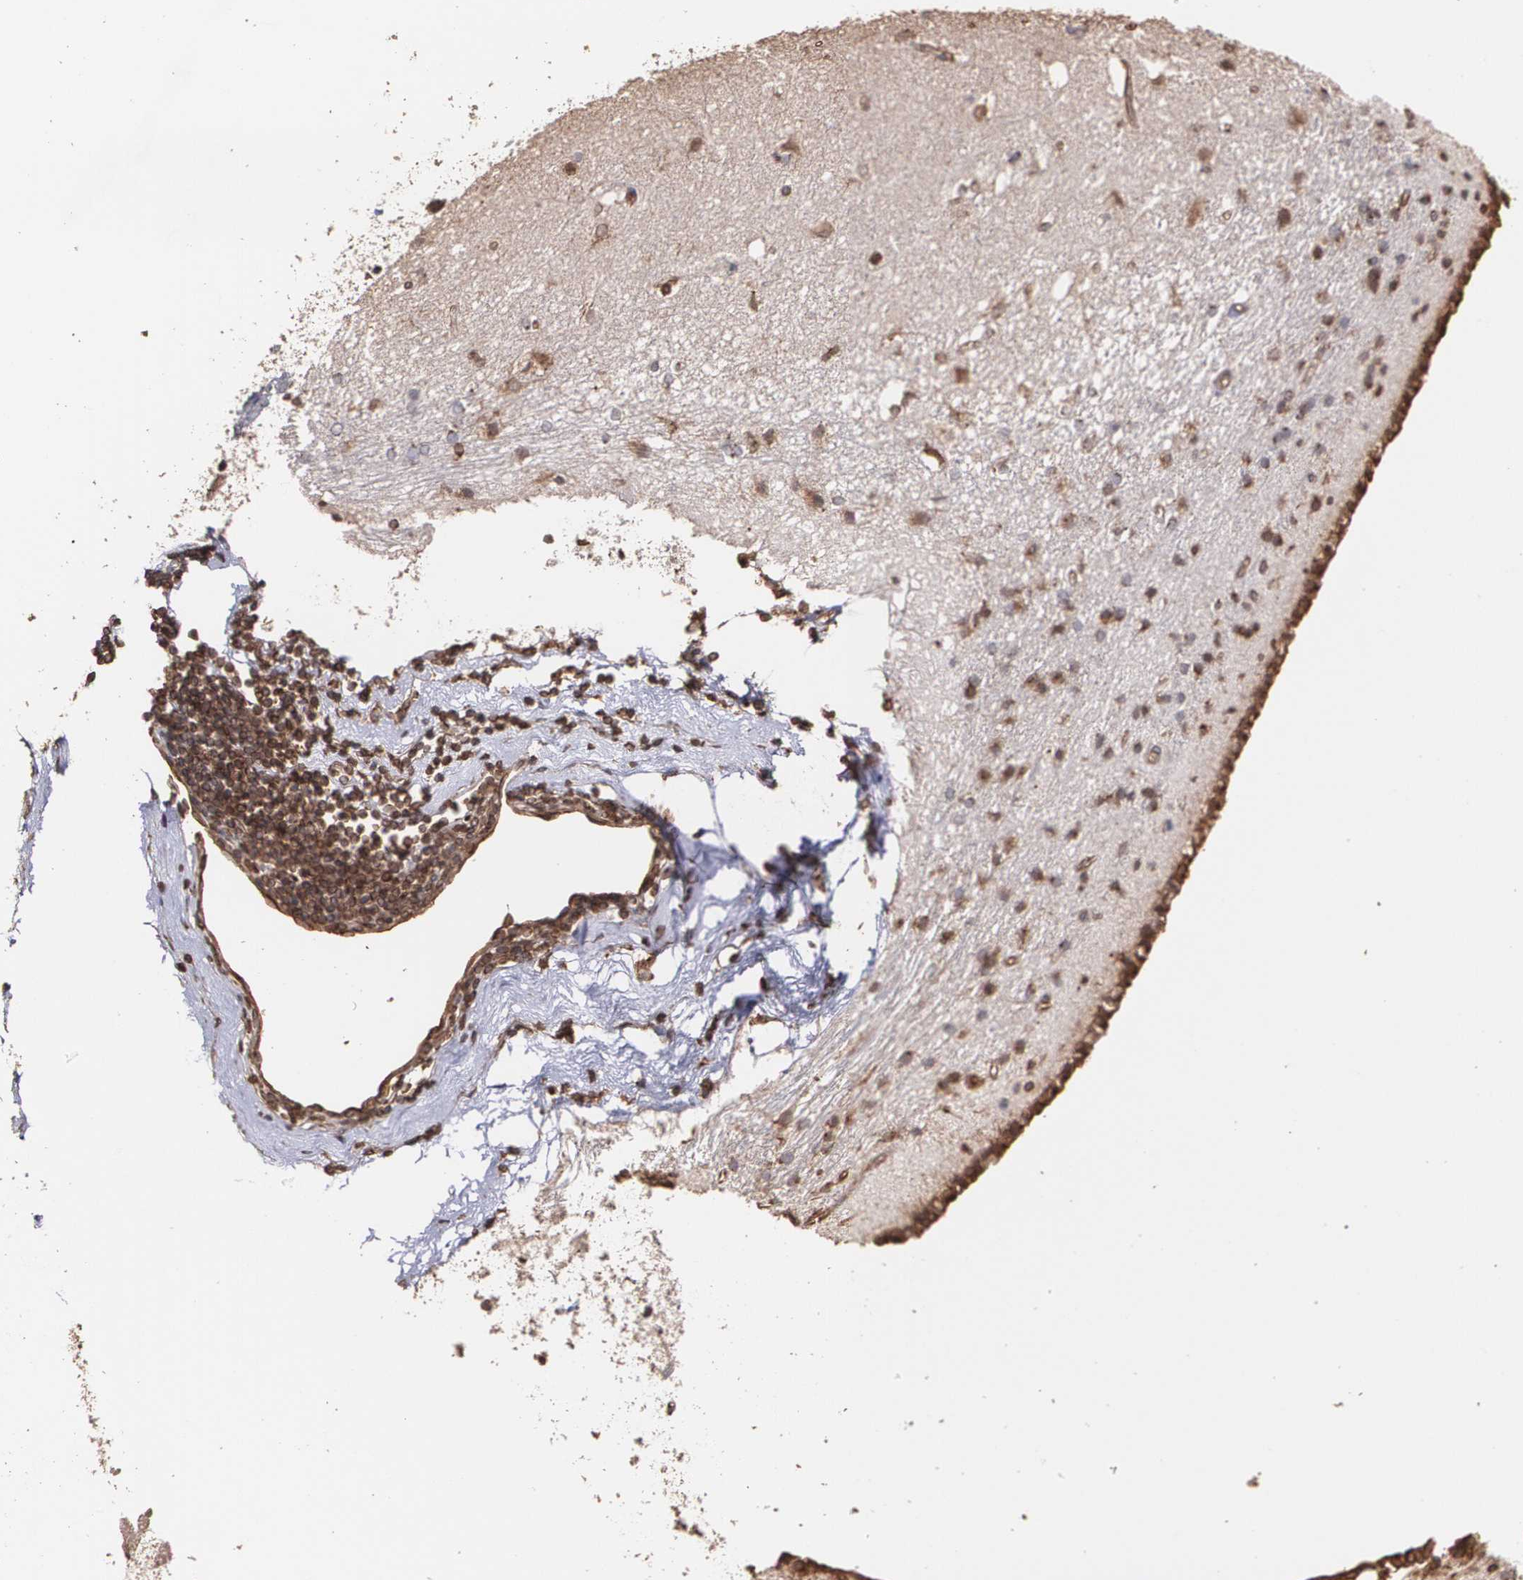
{"staining": {"intensity": "moderate", "quantity": "25%-75%", "location": "cytoplasmic/membranous"}, "tissue": "caudate", "cell_type": "Glial cells", "image_type": "normal", "snomed": [{"axis": "morphology", "description": "Normal tissue, NOS"}, {"axis": "topography", "description": "Lateral ventricle wall"}], "caption": "Caudate stained with a brown dye reveals moderate cytoplasmic/membranous positive positivity in about 25%-75% of glial cells.", "gene": "TRIP11", "patient": {"sex": "female", "age": 19}}